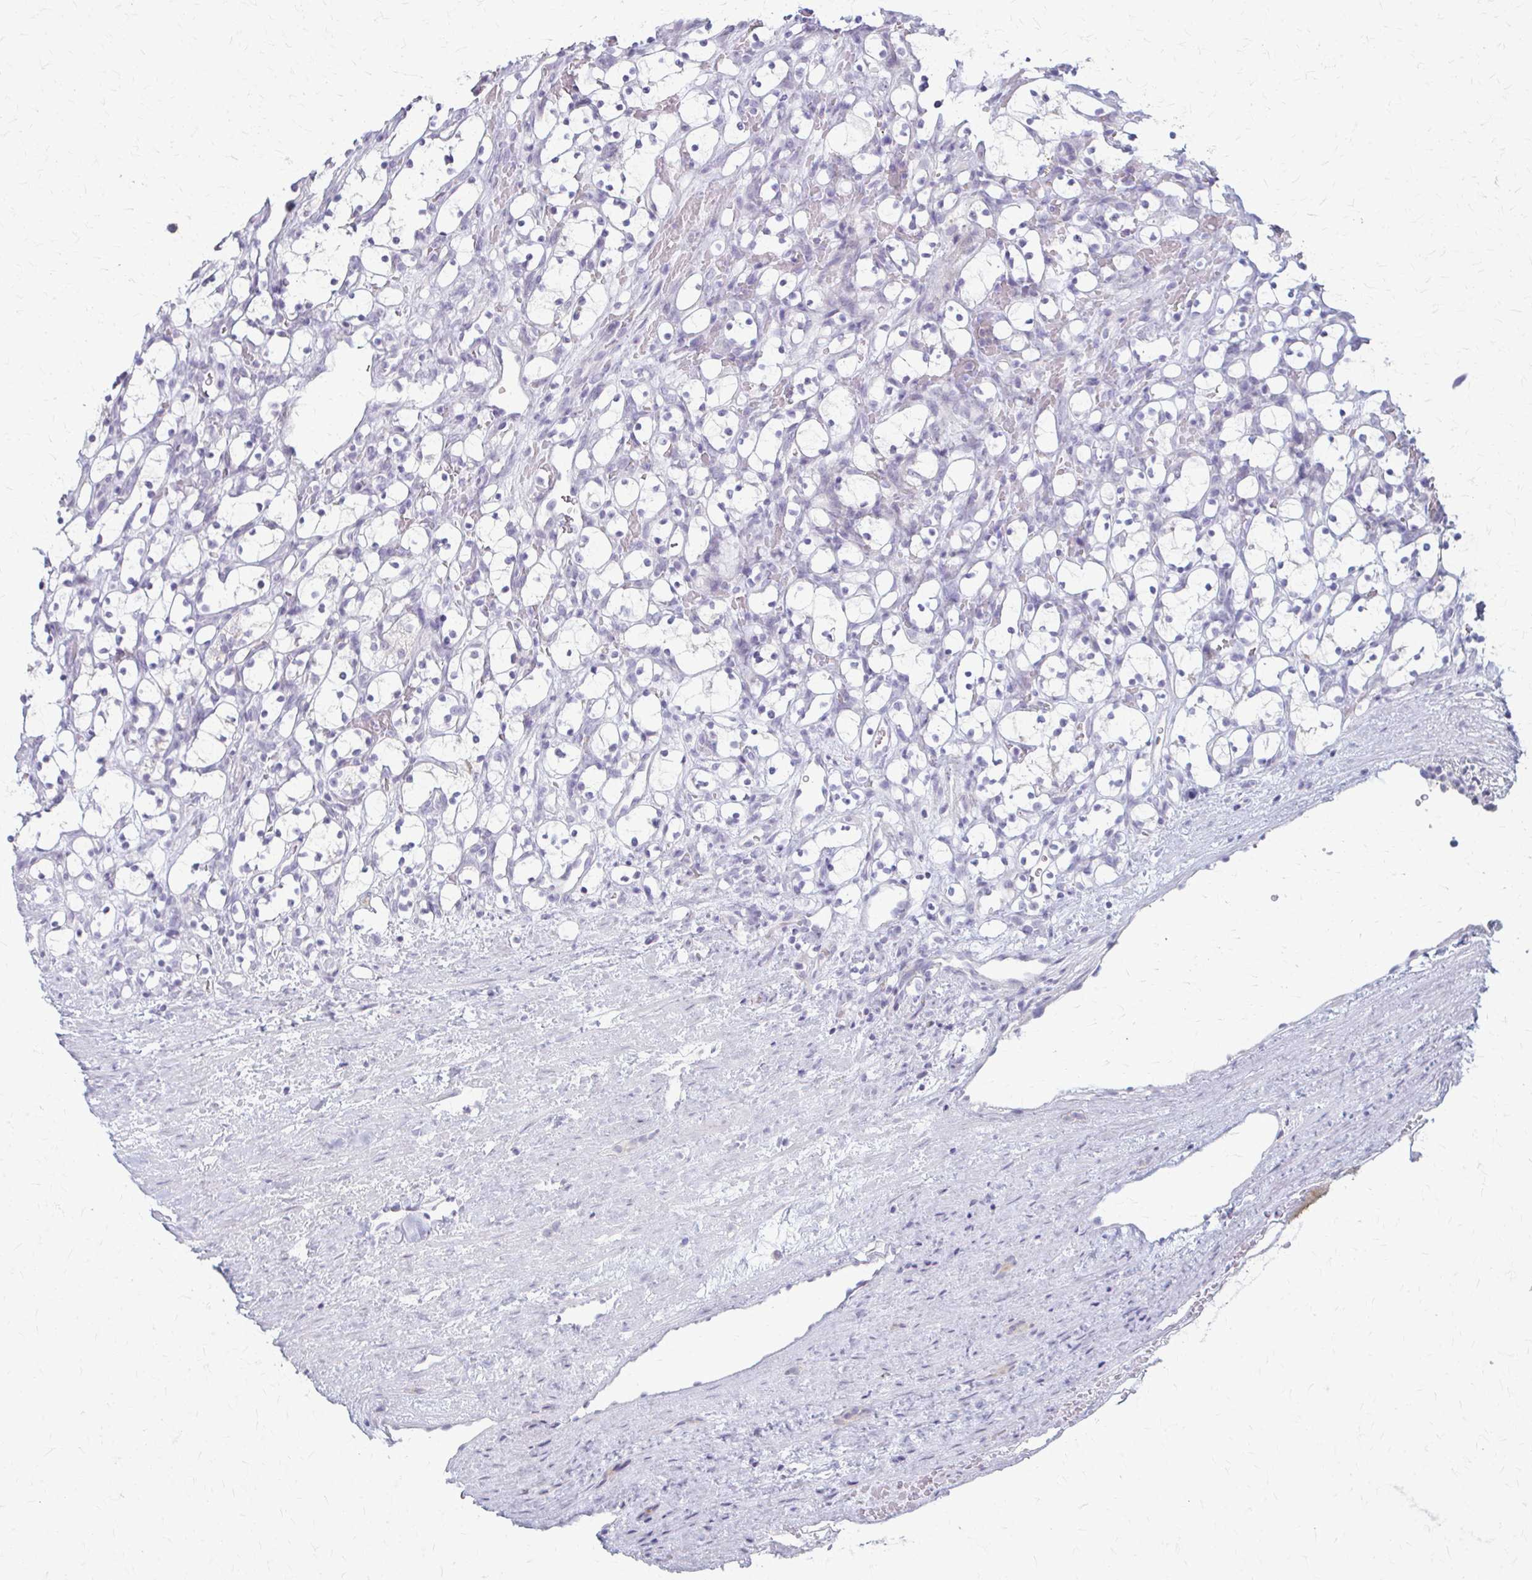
{"staining": {"intensity": "negative", "quantity": "none", "location": "none"}, "tissue": "renal cancer", "cell_type": "Tumor cells", "image_type": "cancer", "snomed": [{"axis": "morphology", "description": "Adenocarcinoma, NOS"}, {"axis": "topography", "description": "Kidney"}], "caption": "This is an immunohistochemistry (IHC) image of human renal adenocarcinoma. There is no staining in tumor cells.", "gene": "LDLRAP1", "patient": {"sex": "female", "age": 69}}